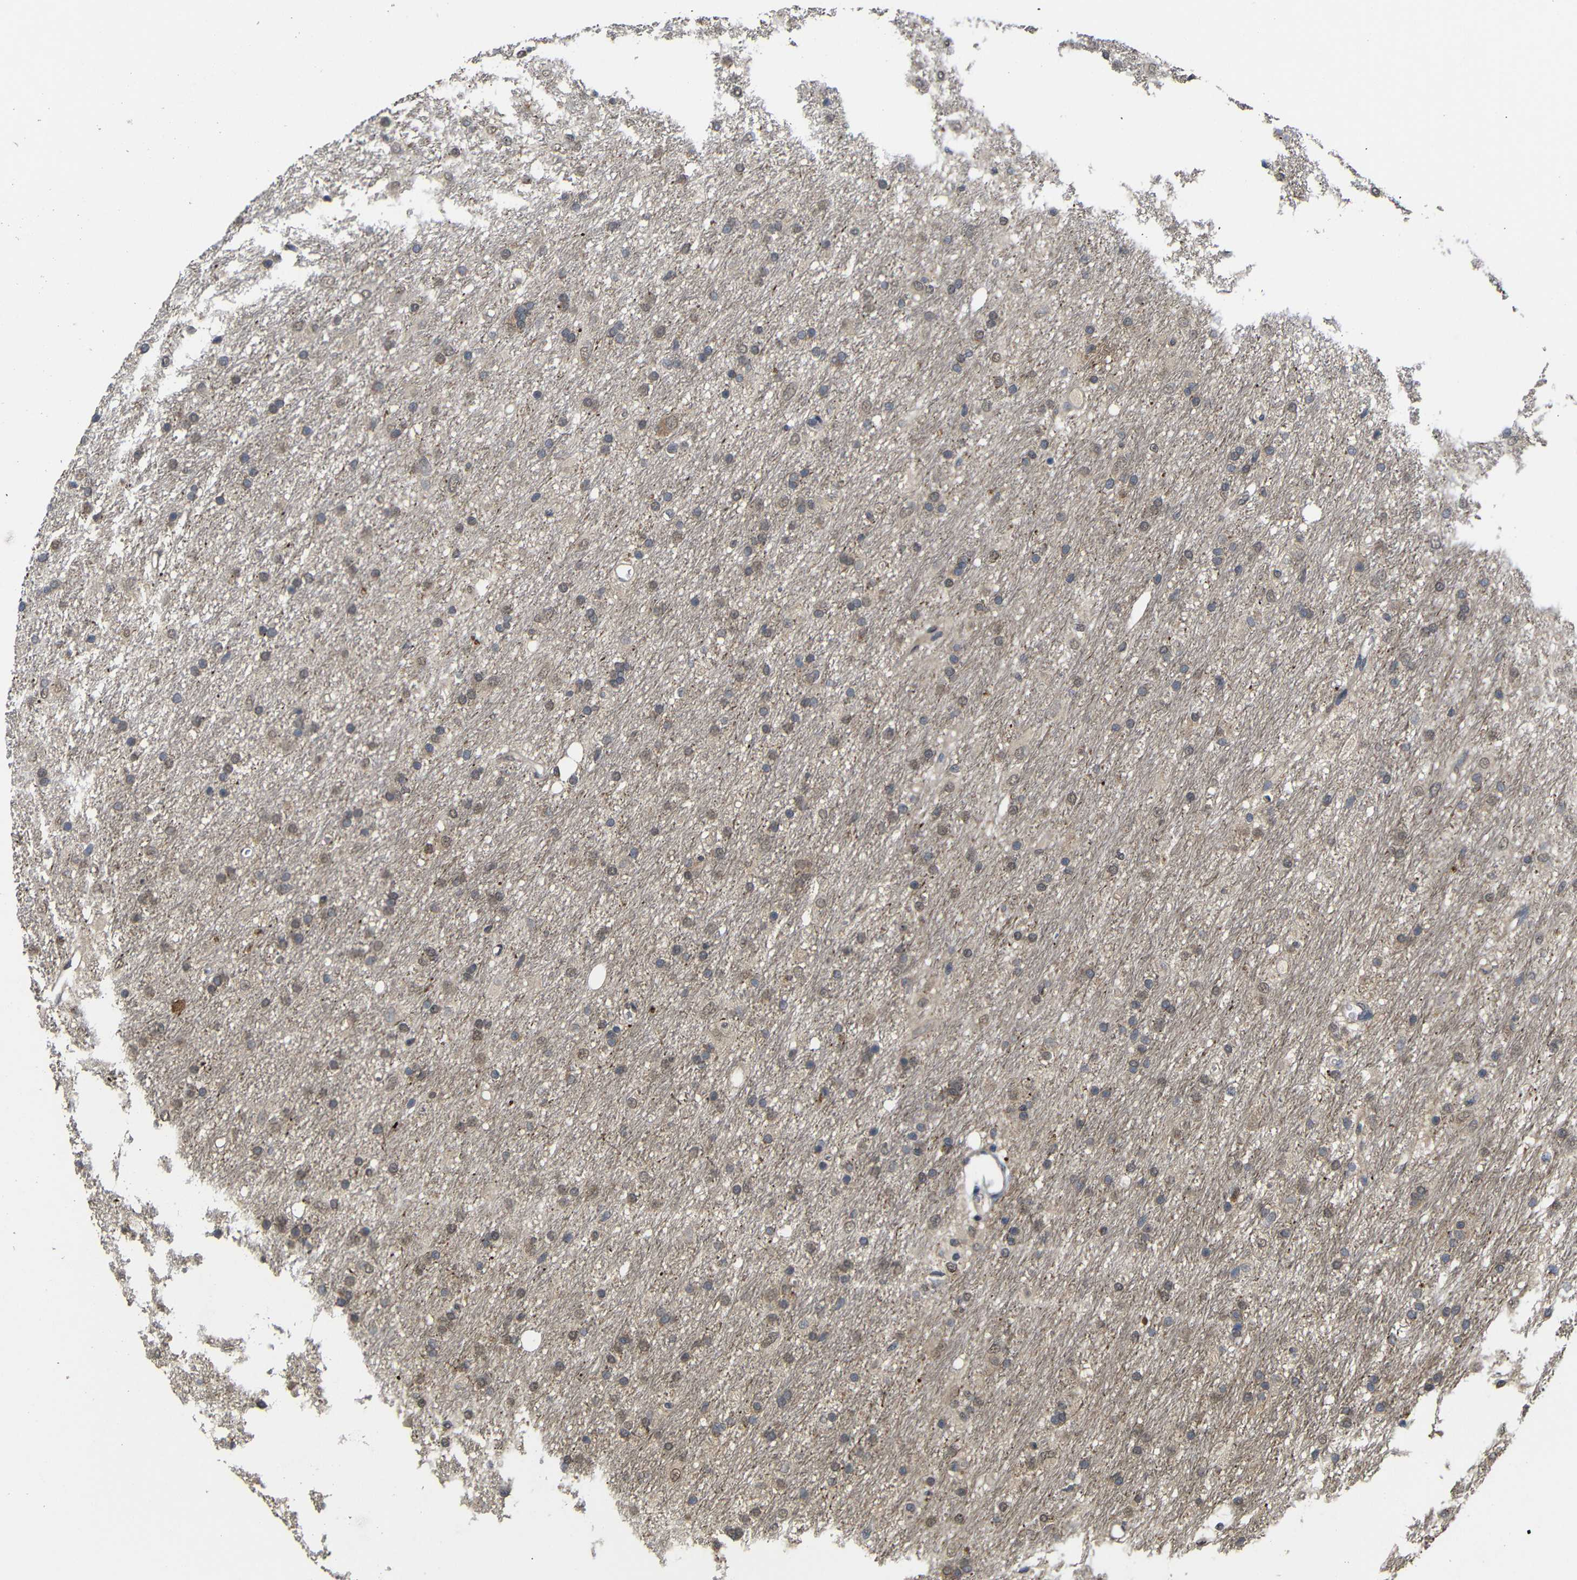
{"staining": {"intensity": "weak", "quantity": ">75%", "location": "cytoplasmic/membranous"}, "tissue": "glioma", "cell_type": "Tumor cells", "image_type": "cancer", "snomed": [{"axis": "morphology", "description": "Glioma, malignant, Low grade"}, {"axis": "topography", "description": "Brain"}], "caption": "Protein staining demonstrates weak cytoplasmic/membranous positivity in approximately >75% of tumor cells in low-grade glioma (malignant). Using DAB (brown) and hematoxylin (blue) stains, captured at high magnification using brightfield microscopy.", "gene": "ATG12", "patient": {"sex": "male", "age": 77}}